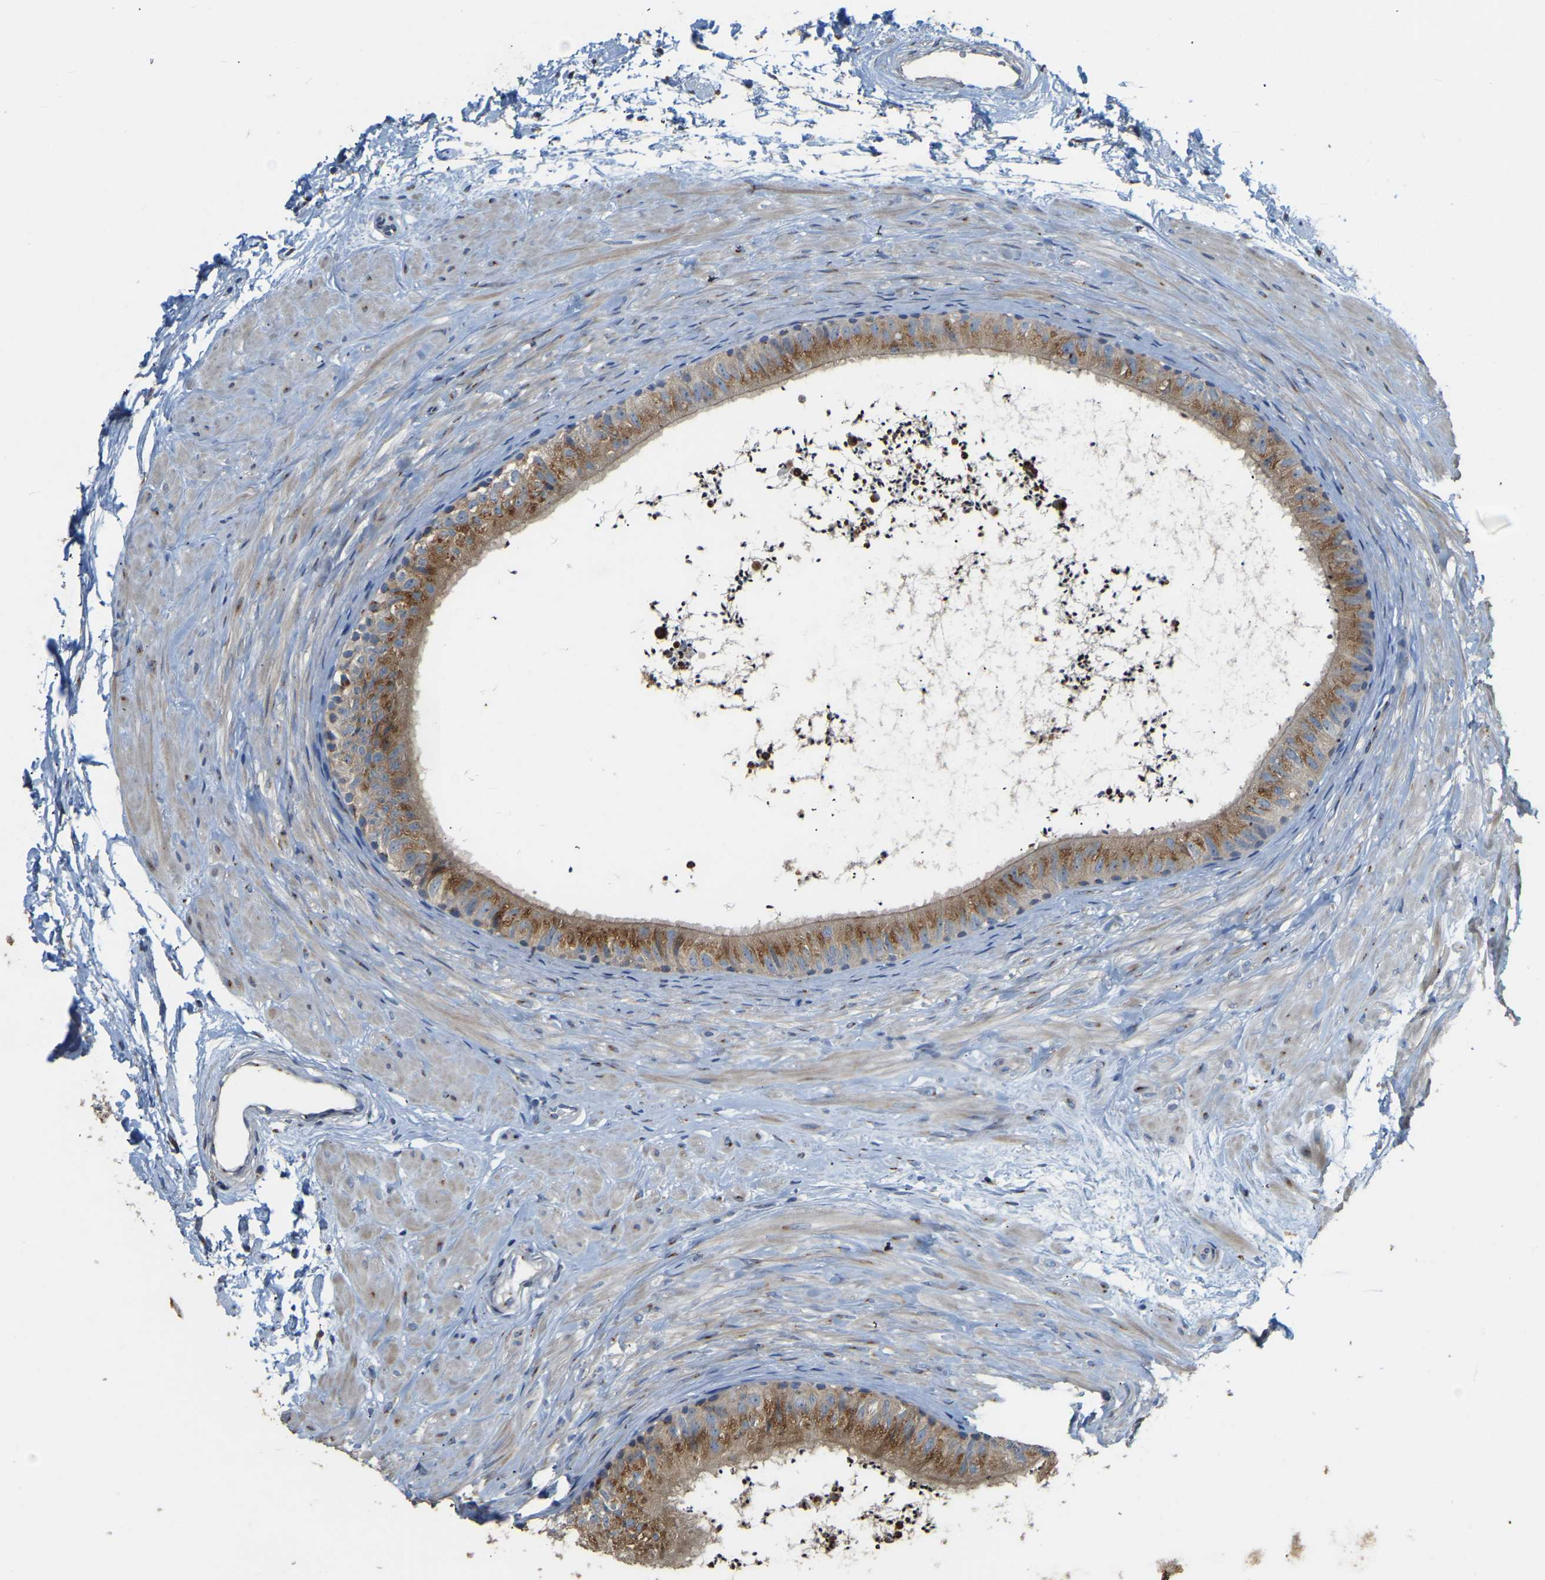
{"staining": {"intensity": "strong", "quantity": "25%-75%", "location": "cytoplasmic/membranous"}, "tissue": "epididymis", "cell_type": "Glandular cells", "image_type": "normal", "snomed": [{"axis": "morphology", "description": "Normal tissue, NOS"}, {"axis": "topography", "description": "Epididymis"}], "caption": "Strong cytoplasmic/membranous expression is identified in about 25%-75% of glandular cells in benign epididymis. Using DAB (brown) and hematoxylin (blue) stains, captured at high magnification using brightfield microscopy.", "gene": "FAM174A", "patient": {"sex": "male", "age": 56}}